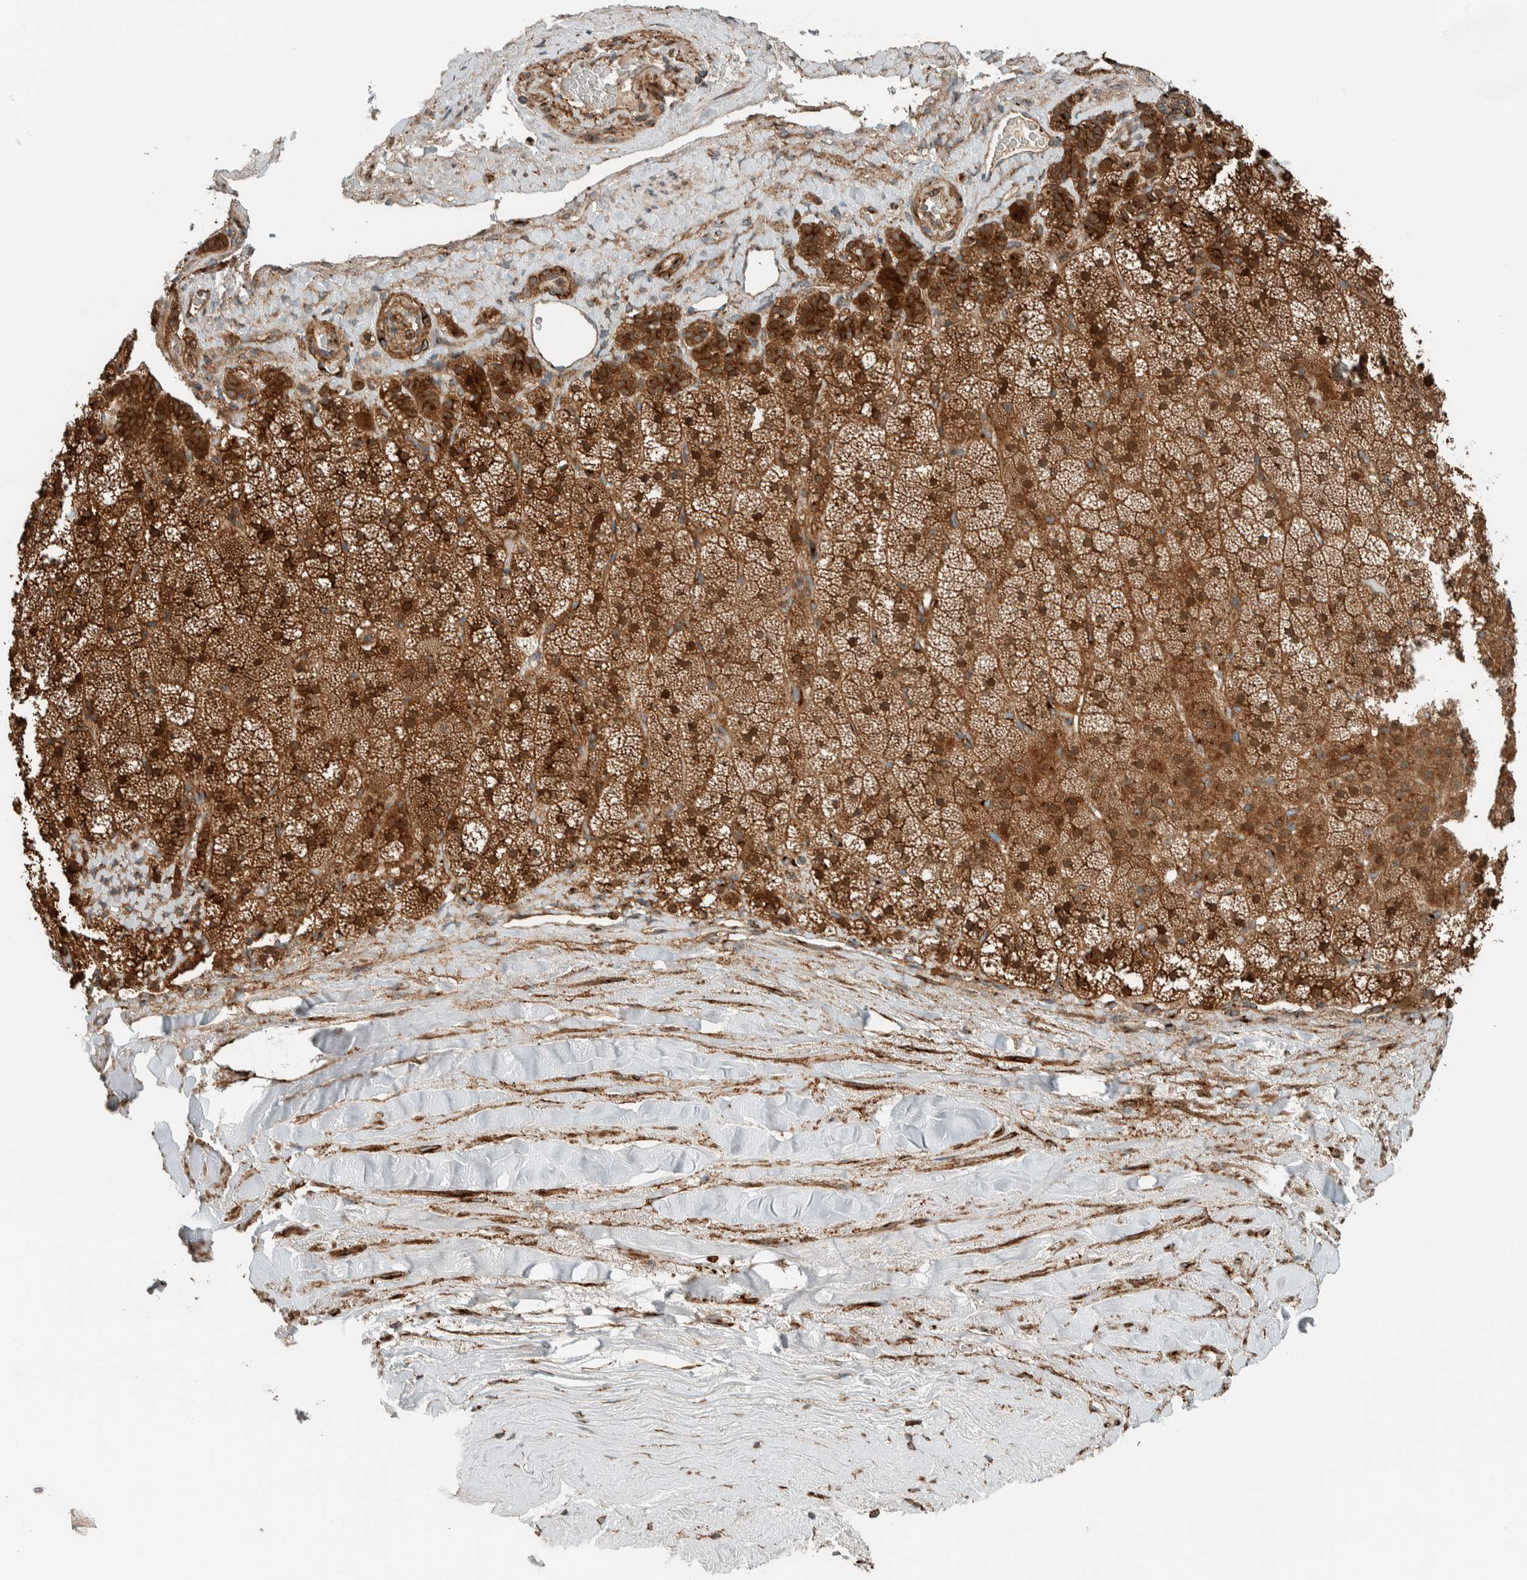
{"staining": {"intensity": "strong", "quantity": ">75%", "location": "cytoplasmic/membranous"}, "tissue": "adrenal gland", "cell_type": "Glandular cells", "image_type": "normal", "snomed": [{"axis": "morphology", "description": "Normal tissue, NOS"}, {"axis": "topography", "description": "Adrenal gland"}], "caption": "A brown stain labels strong cytoplasmic/membranous positivity of a protein in glandular cells of unremarkable human adrenal gland. (Stains: DAB in brown, nuclei in blue, Microscopy: brightfield microscopy at high magnification).", "gene": "EXOC7", "patient": {"sex": "male", "age": 35}}